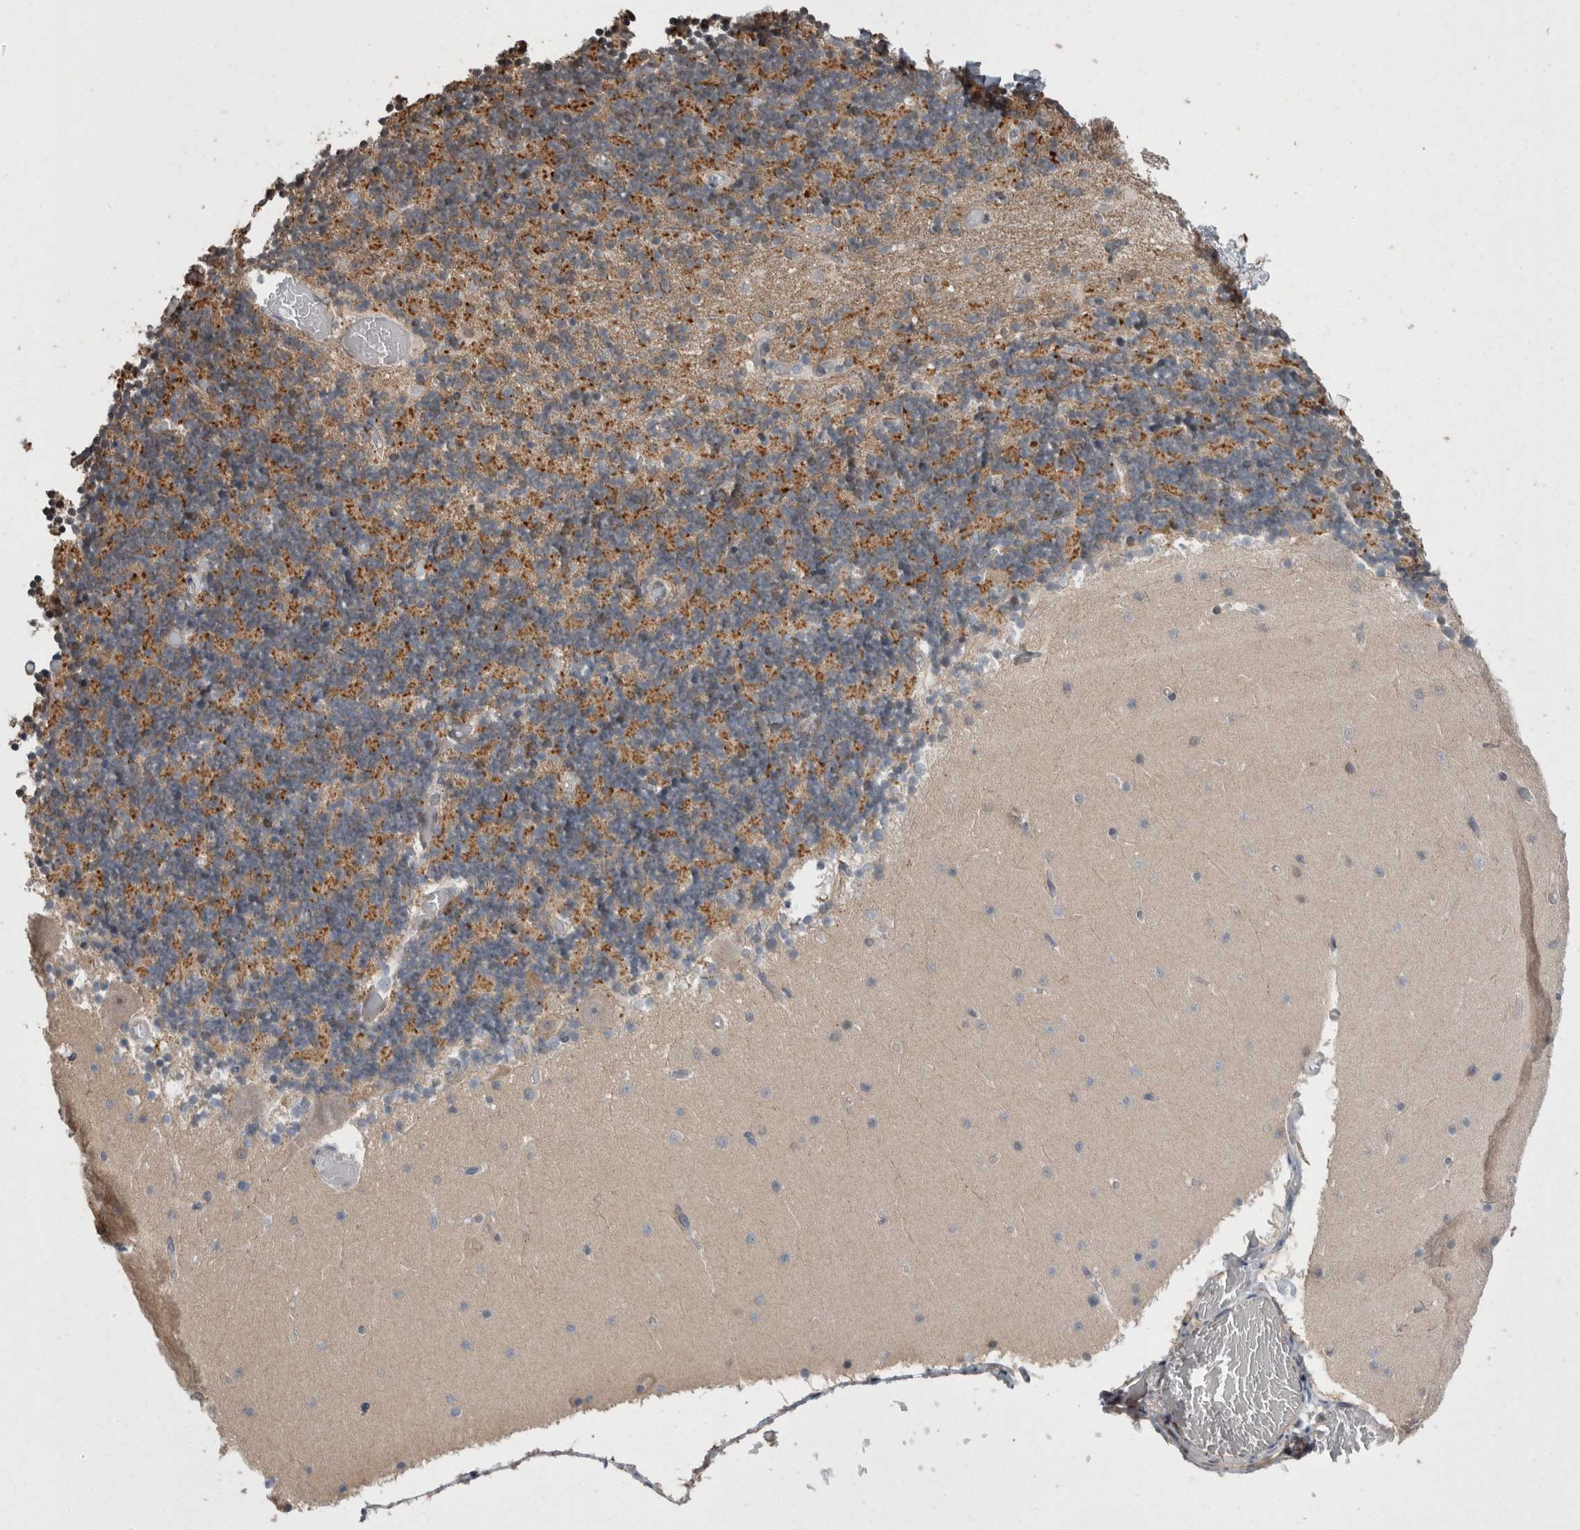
{"staining": {"intensity": "moderate", "quantity": ">75%", "location": "cytoplasmic/membranous"}, "tissue": "cerebellum", "cell_type": "Cells in granular layer", "image_type": "normal", "snomed": [{"axis": "morphology", "description": "Normal tissue, NOS"}, {"axis": "topography", "description": "Cerebellum"}], "caption": "Benign cerebellum reveals moderate cytoplasmic/membranous expression in about >75% of cells in granular layer, visualized by immunohistochemistry.", "gene": "DDX6", "patient": {"sex": "female", "age": 28}}